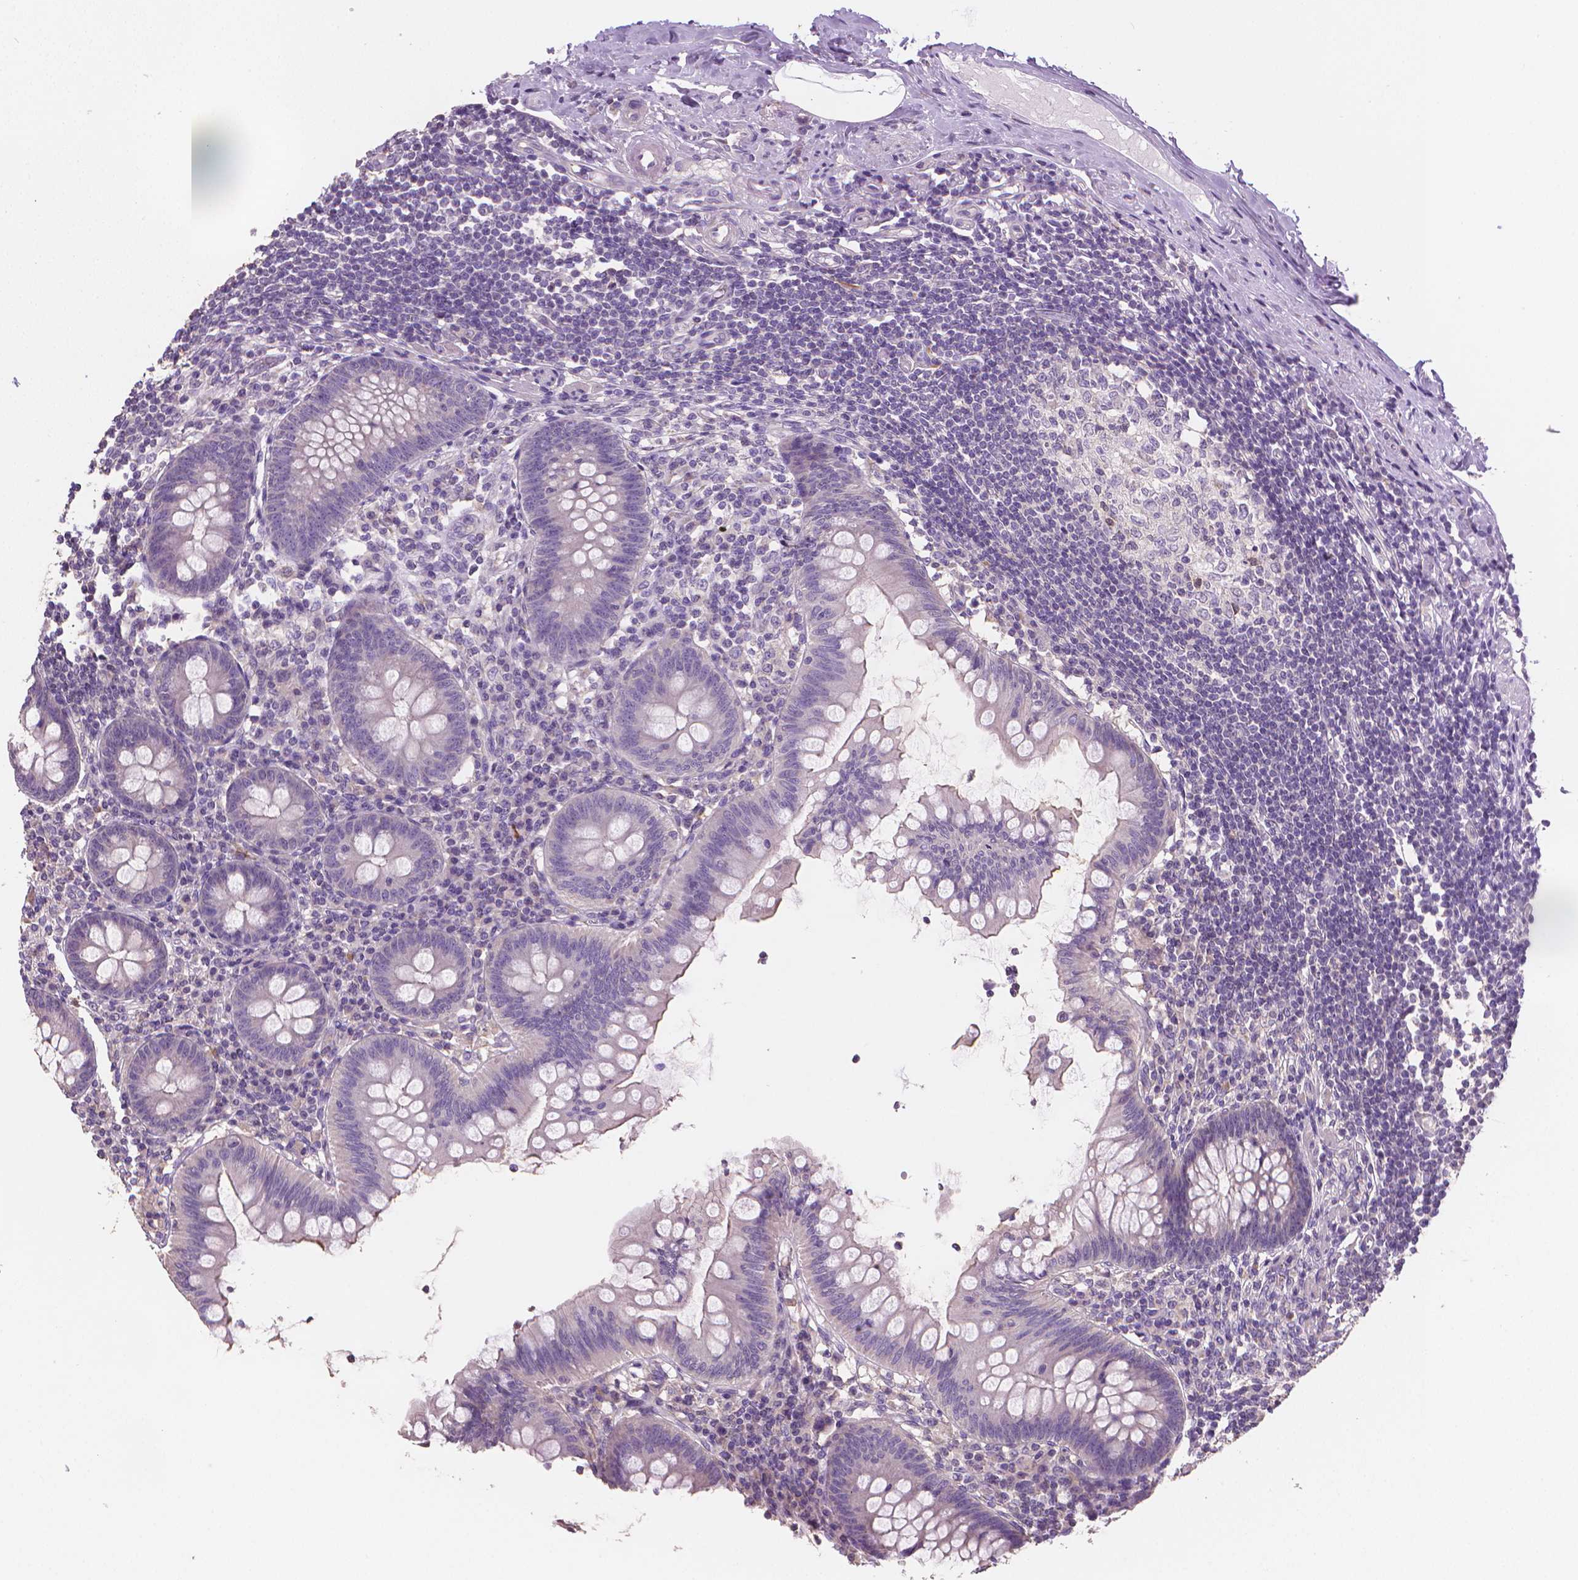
{"staining": {"intensity": "negative", "quantity": "none", "location": "none"}, "tissue": "appendix", "cell_type": "Glandular cells", "image_type": "normal", "snomed": [{"axis": "morphology", "description": "Normal tissue, NOS"}, {"axis": "topography", "description": "Appendix"}], "caption": "Immunohistochemistry photomicrograph of benign appendix: human appendix stained with DAB (3,3'-diaminobenzidine) reveals no significant protein staining in glandular cells.", "gene": "CATIP", "patient": {"sex": "female", "age": 57}}